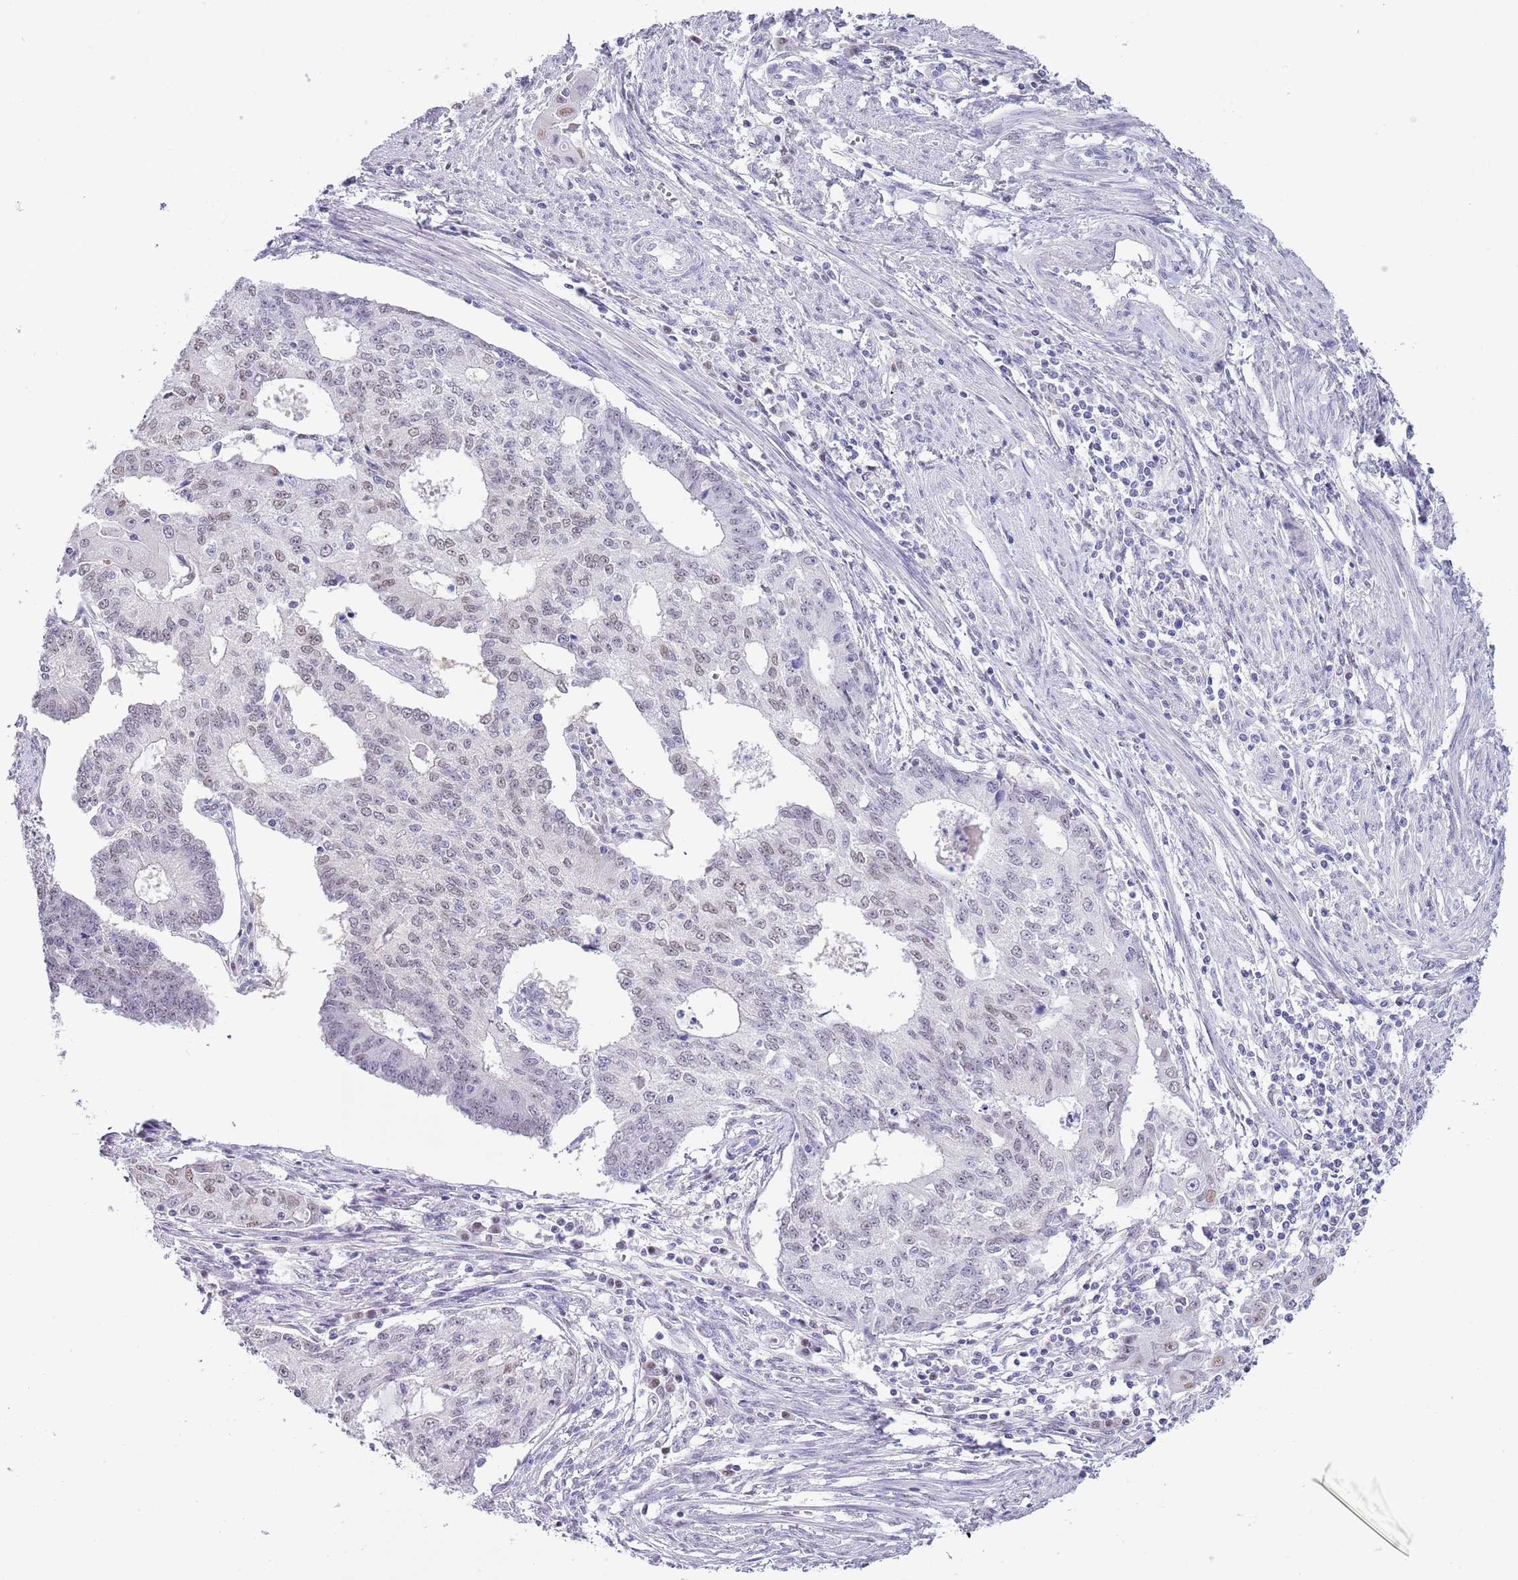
{"staining": {"intensity": "weak", "quantity": "<25%", "location": "nuclear"}, "tissue": "endometrial cancer", "cell_type": "Tumor cells", "image_type": "cancer", "snomed": [{"axis": "morphology", "description": "Adenocarcinoma, NOS"}, {"axis": "topography", "description": "Endometrium"}], "caption": "Tumor cells show no significant expression in endometrial cancer (adenocarcinoma).", "gene": "PPP1R17", "patient": {"sex": "female", "age": 56}}